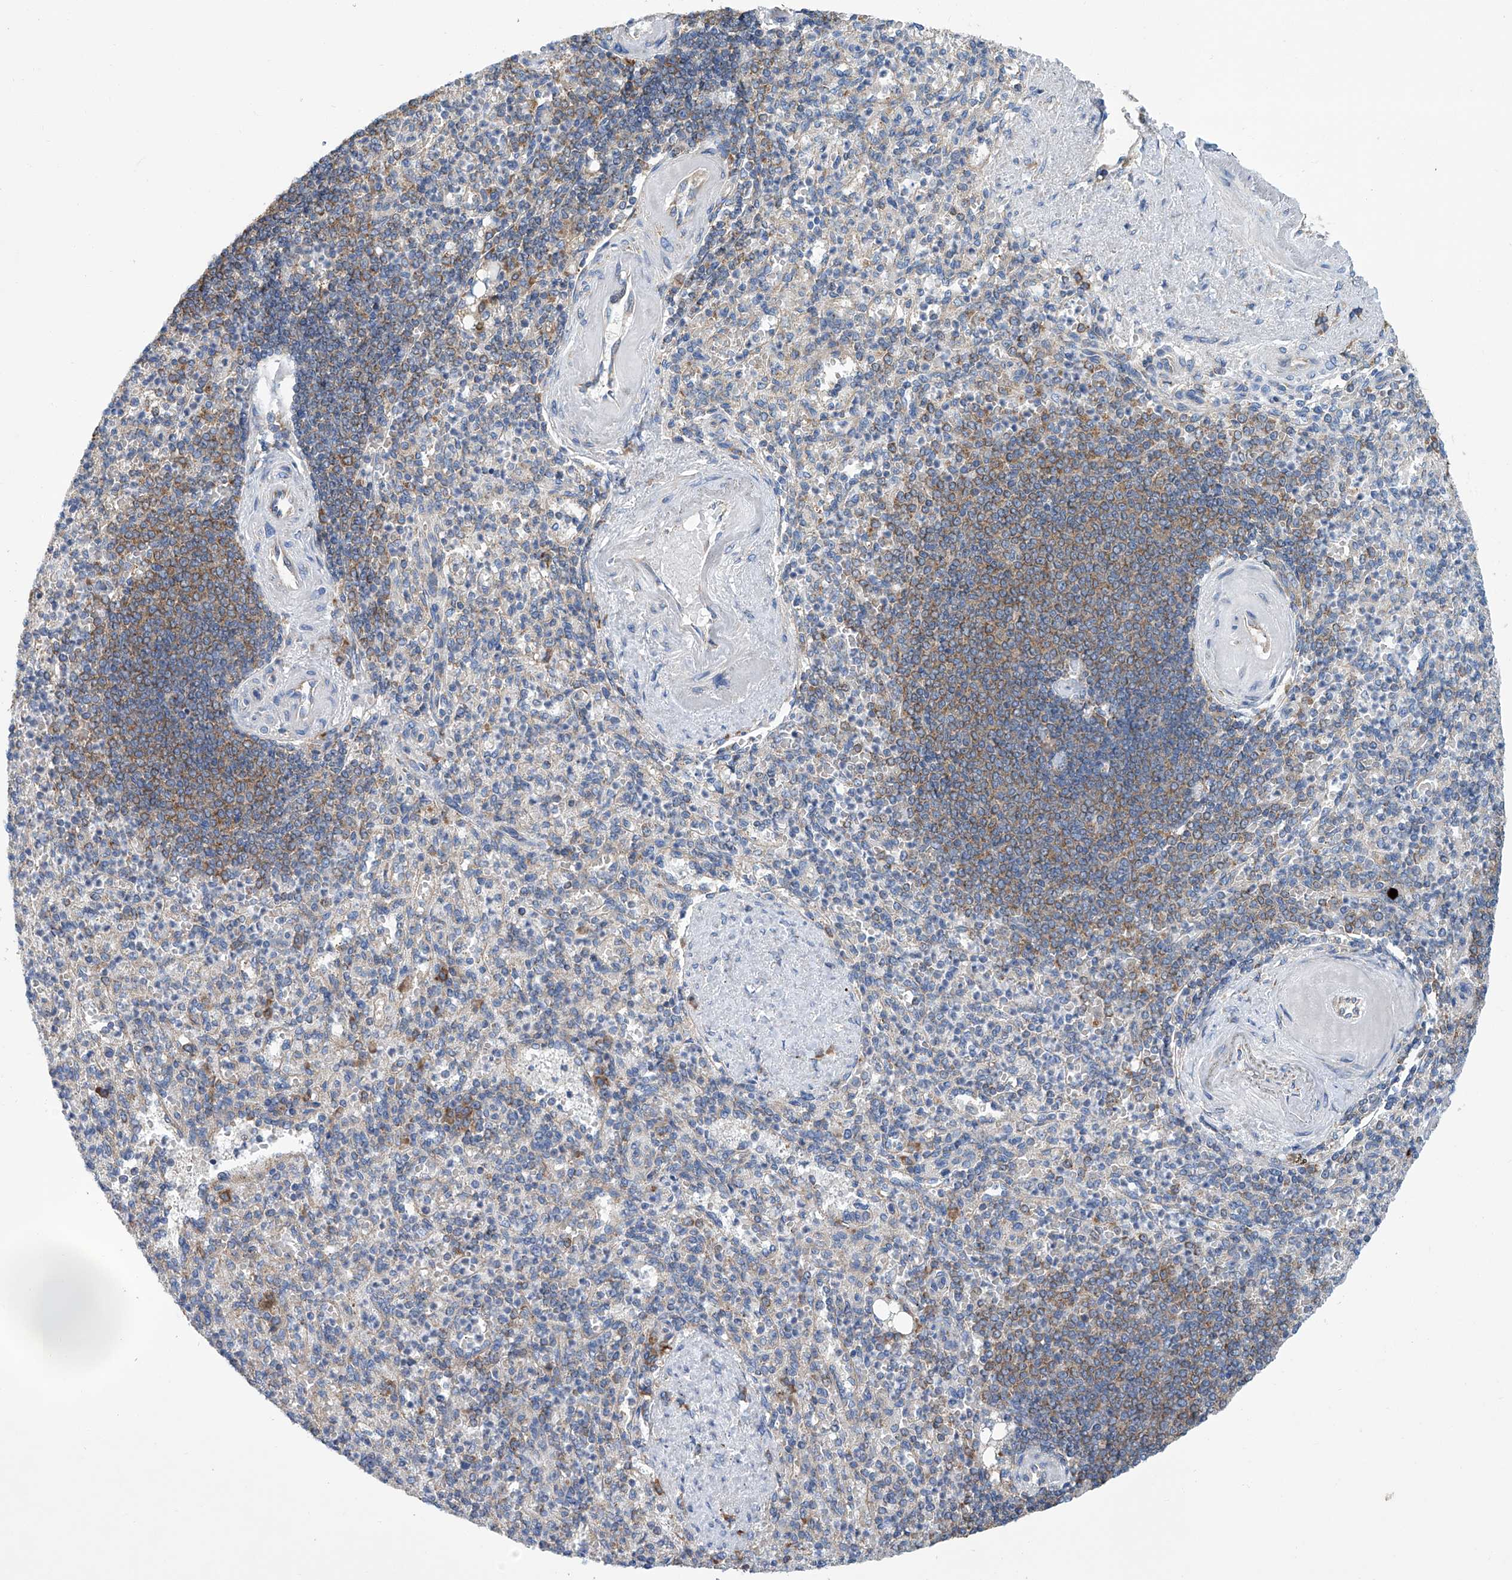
{"staining": {"intensity": "moderate", "quantity": "<25%", "location": "cytoplasmic/membranous"}, "tissue": "spleen", "cell_type": "Cells in red pulp", "image_type": "normal", "snomed": [{"axis": "morphology", "description": "Normal tissue, NOS"}, {"axis": "topography", "description": "Spleen"}], "caption": "Immunohistochemical staining of unremarkable human spleen shows <25% levels of moderate cytoplasmic/membranous protein expression in approximately <25% of cells in red pulp. The protein of interest is shown in brown color, while the nuclei are stained blue.", "gene": "SENP2", "patient": {"sex": "female", "age": 74}}